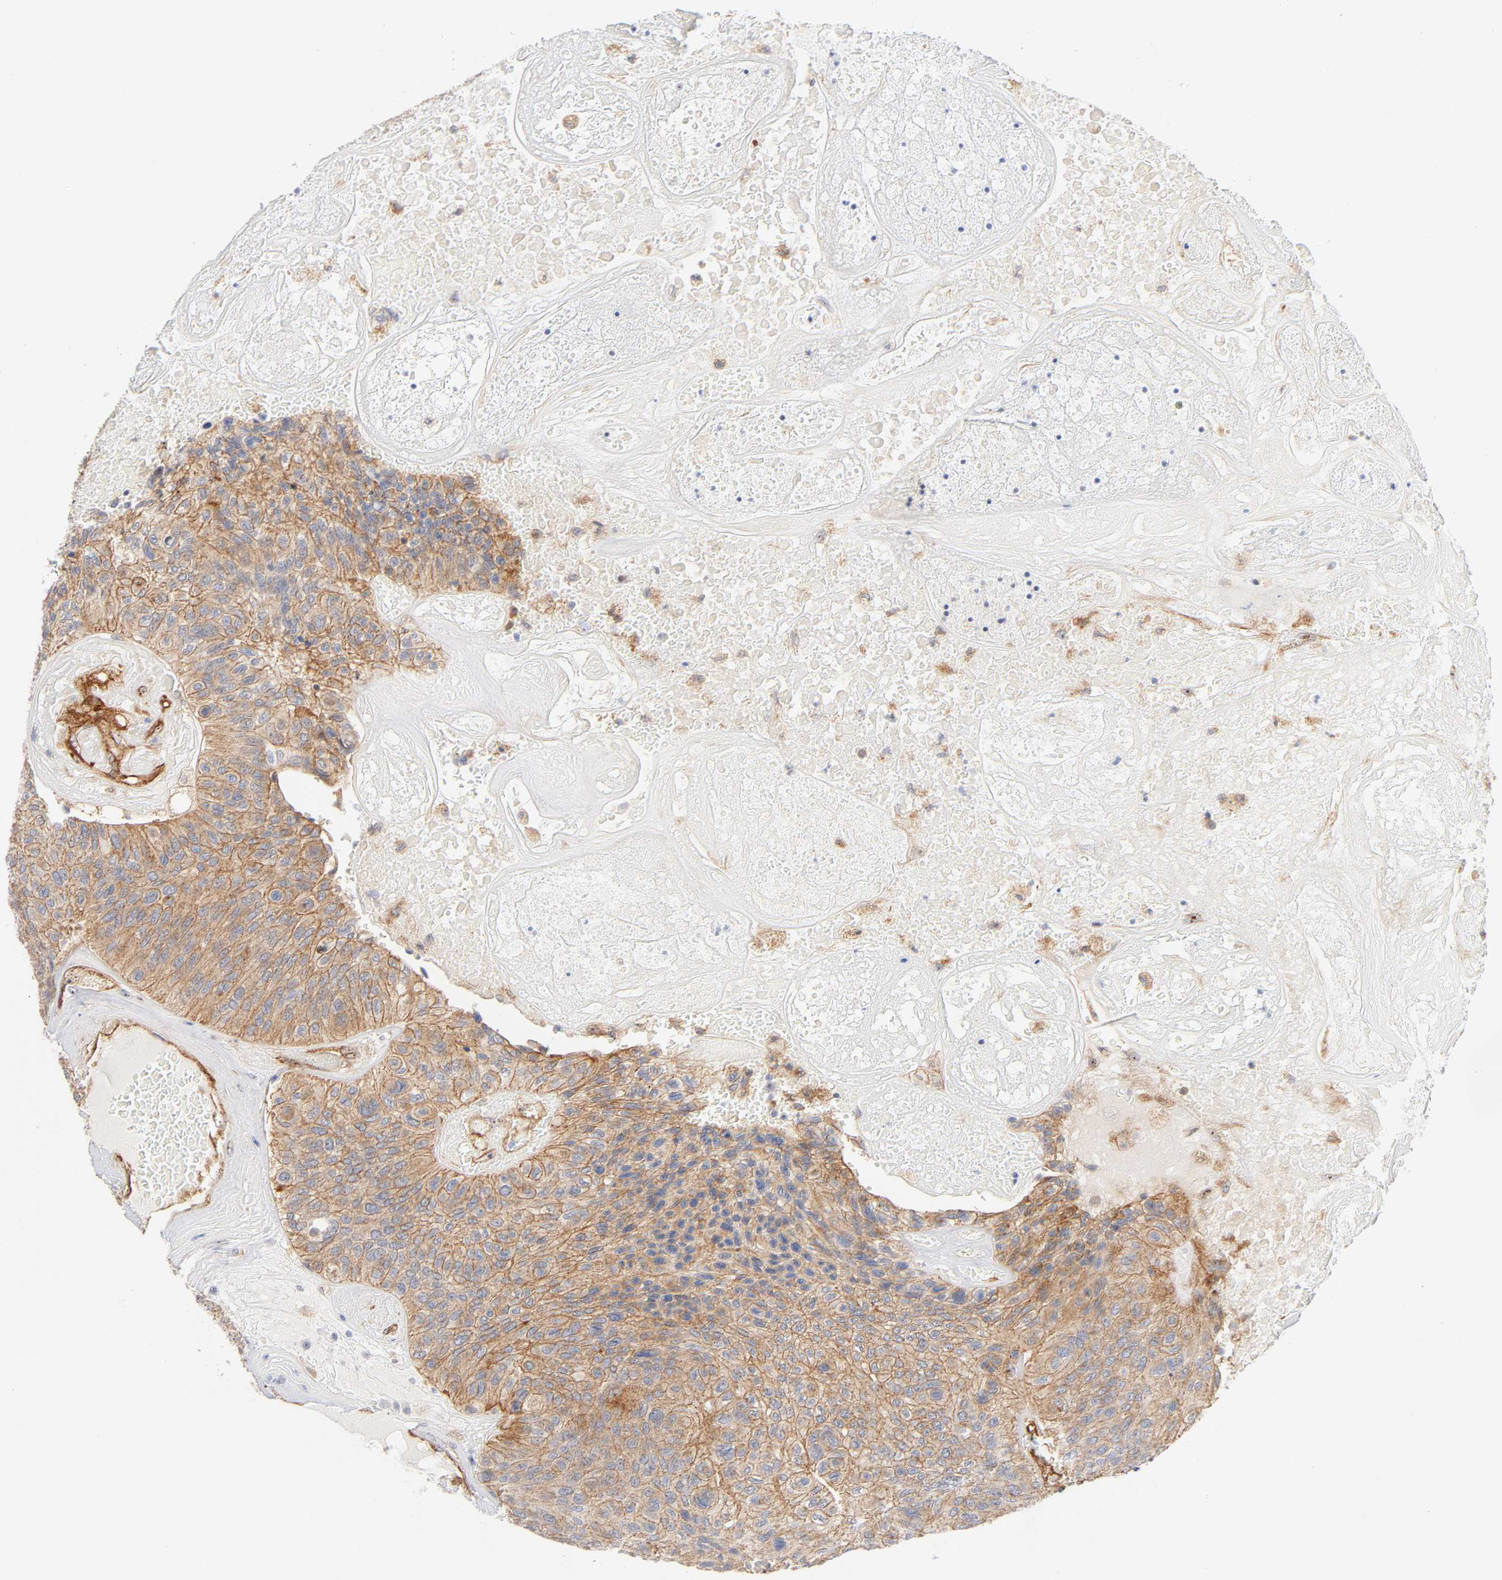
{"staining": {"intensity": "moderate", "quantity": ">75%", "location": "cytoplasmic/membranous"}, "tissue": "urothelial cancer", "cell_type": "Tumor cells", "image_type": "cancer", "snomed": [{"axis": "morphology", "description": "Urothelial carcinoma, High grade"}, {"axis": "topography", "description": "Urinary bladder"}], "caption": "Immunohistochemical staining of human high-grade urothelial carcinoma exhibits moderate cytoplasmic/membranous protein positivity in approximately >75% of tumor cells.", "gene": "PLD1", "patient": {"sex": "male", "age": 66}}